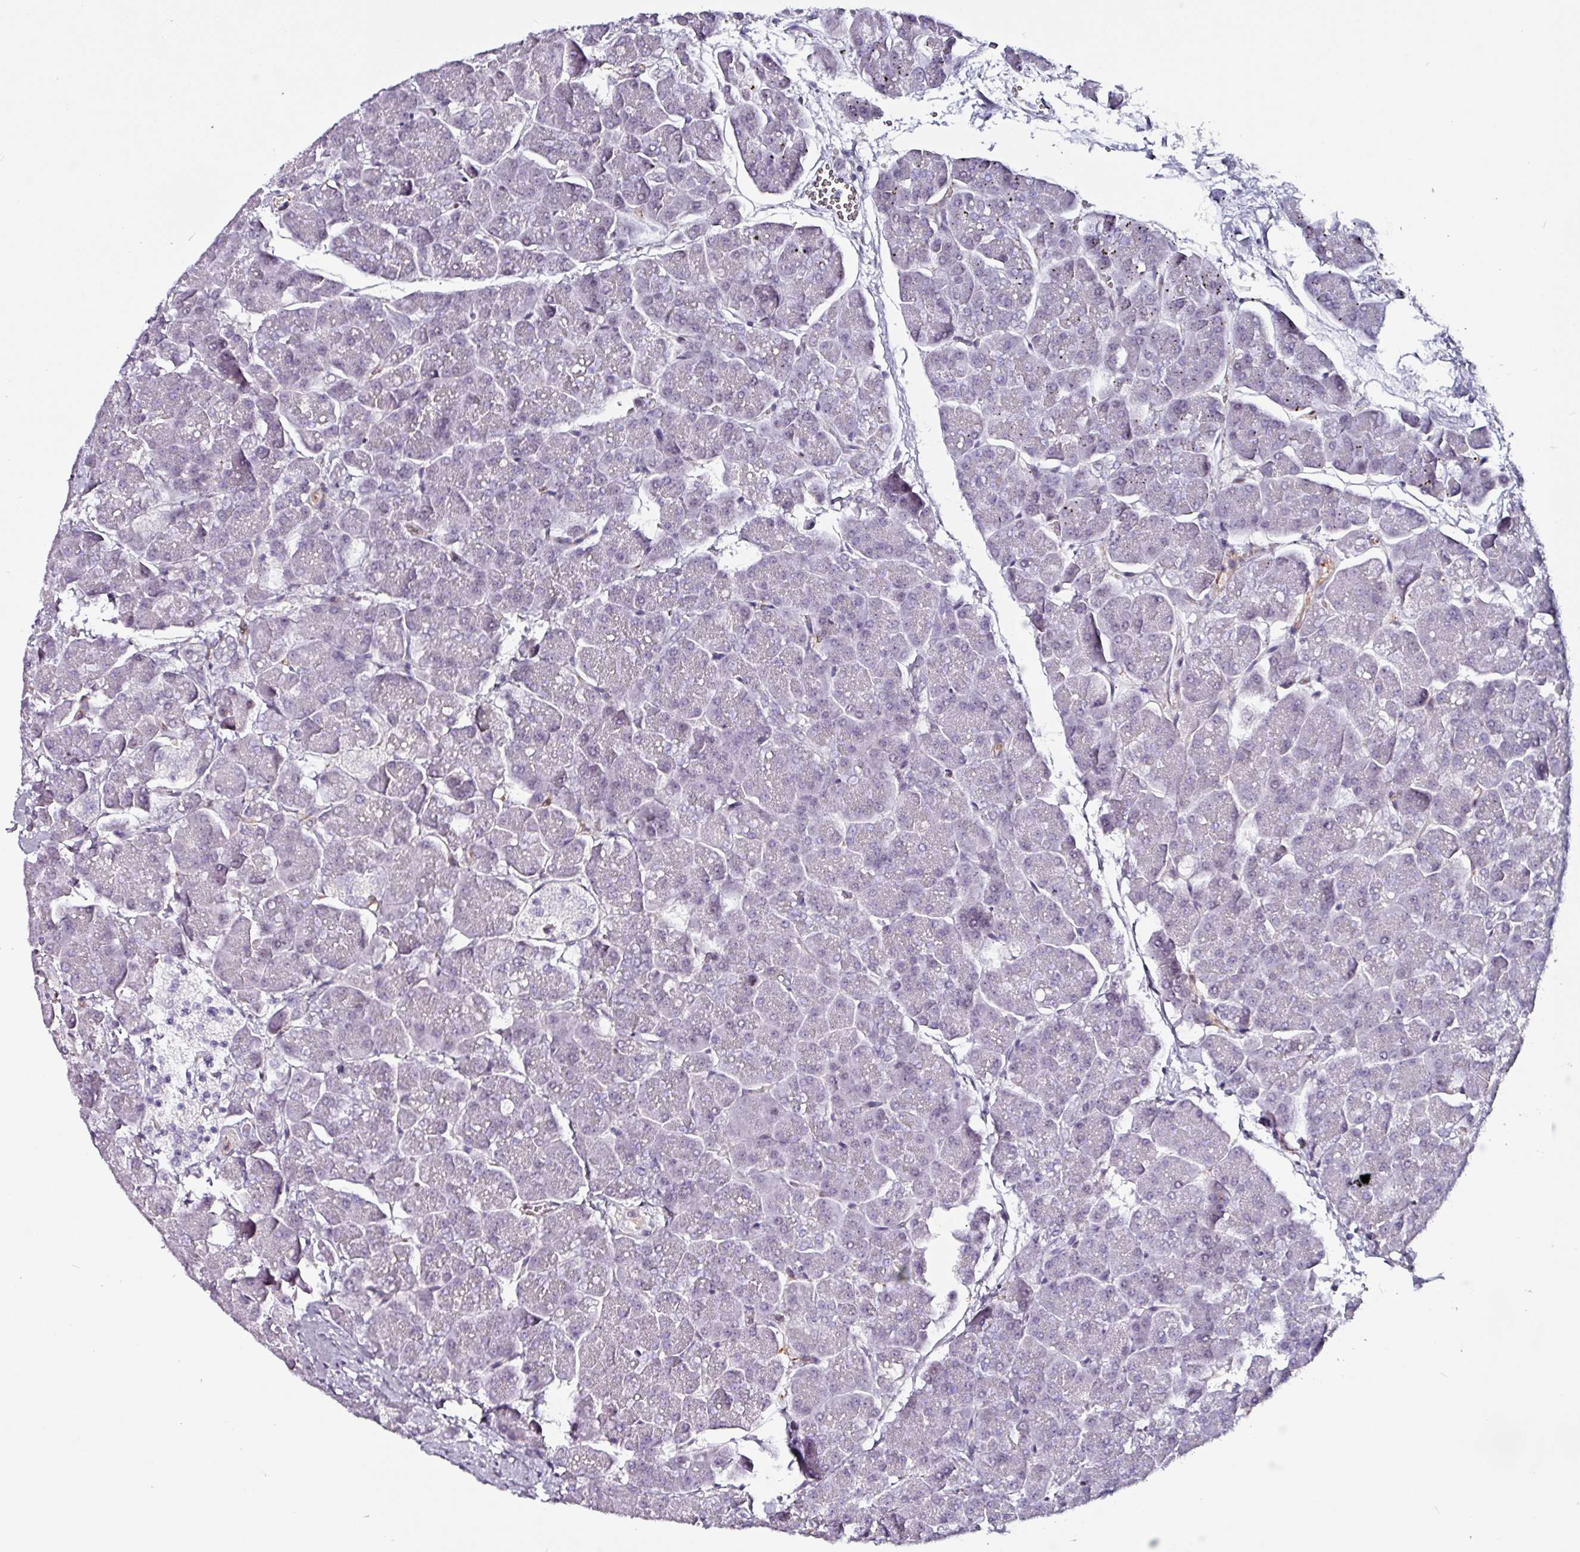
{"staining": {"intensity": "negative", "quantity": "none", "location": "none"}, "tissue": "pancreas", "cell_type": "Exocrine glandular cells", "image_type": "normal", "snomed": [{"axis": "morphology", "description": "Normal tissue, NOS"}, {"axis": "topography", "description": "Pancreas"}, {"axis": "topography", "description": "Peripheral nerve tissue"}], "caption": "Immunohistochemical staining of unremarkable human pancreas shows no significant positivity in exocrine glandular cells. (DAB (3,3'-diaminobenzidine) immunohistochemistry, high magnification).", "gene": "ZNF816", "patient": {"sex": "male", "age": 54}}